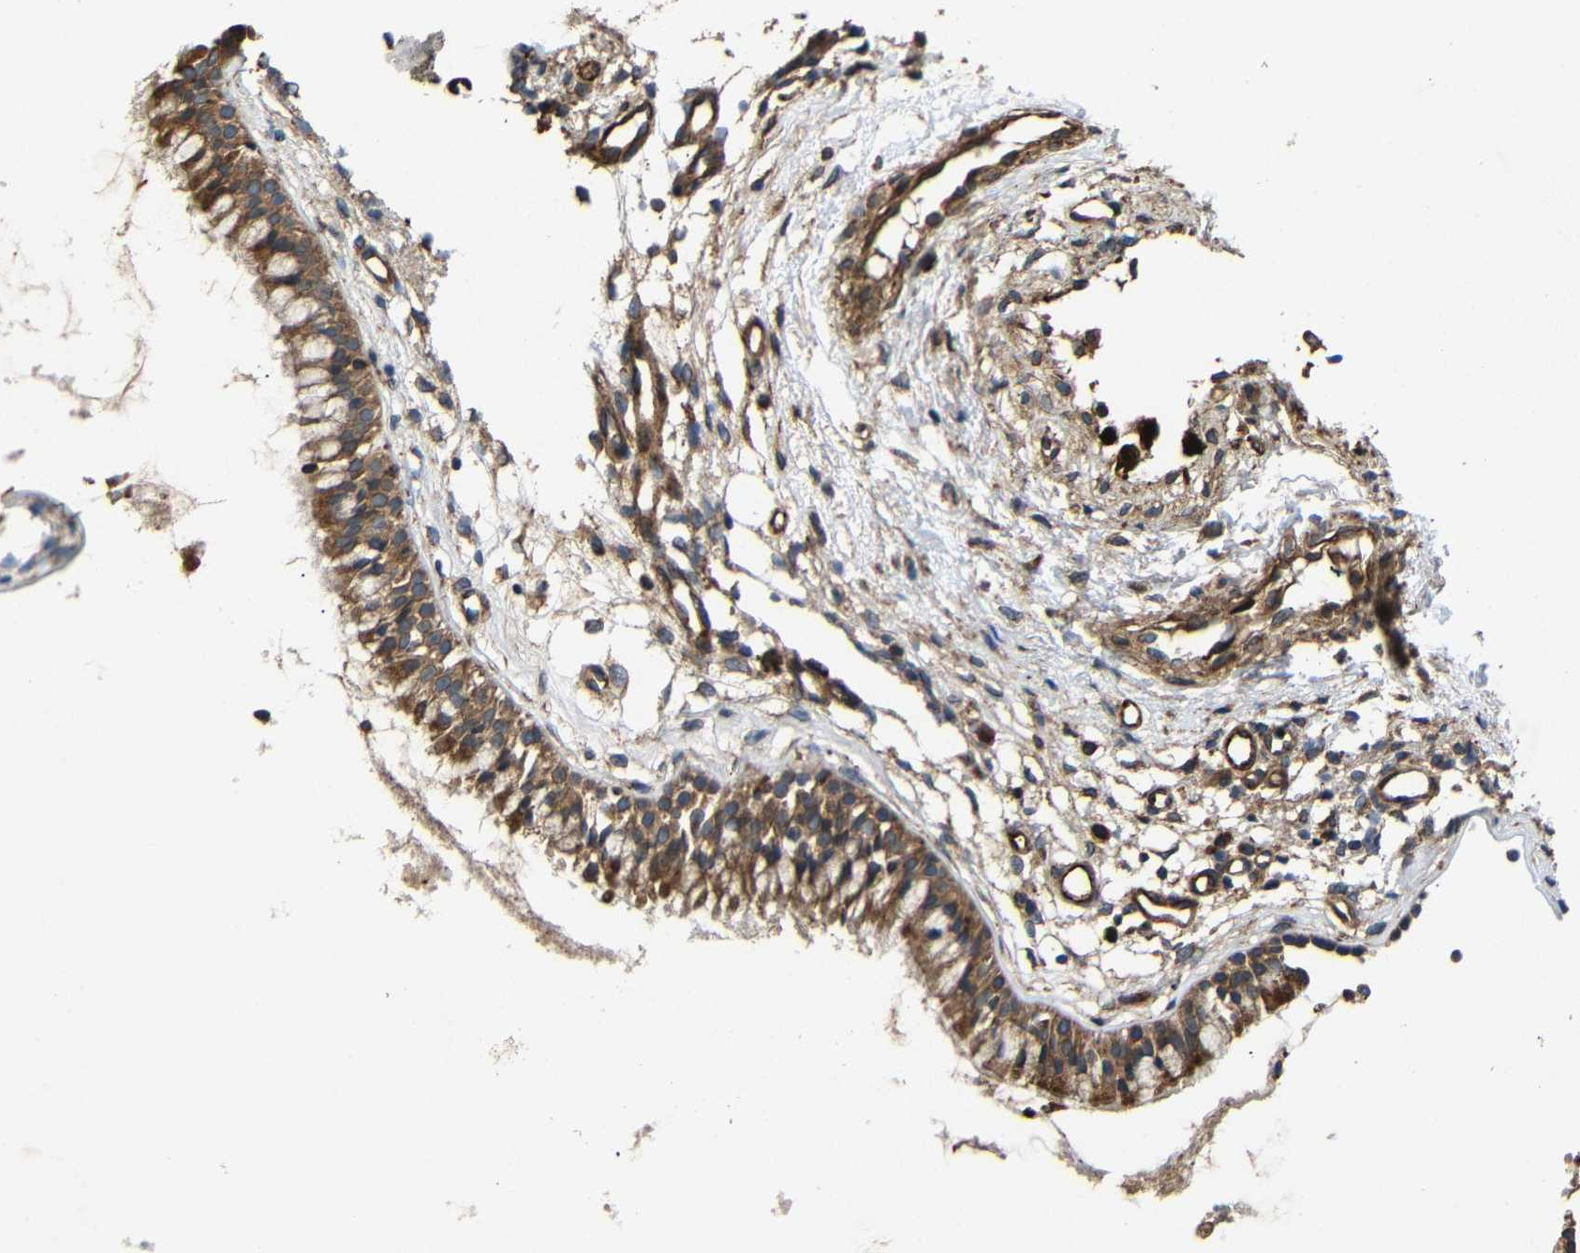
{"staining": {"intensity": "strong", "quantity": ">75%", "location": "cytoplasmic/membranous"}, "tissue": "nasopharynx", "cell_type": "Respiratory epithelial cells", "image_type": "normal", "snomed": [{"axis": "morphology", "description": "Normal tissue, NOS"}, {"axis": "topography", "description": "Nasopharynx"}], "caption": "This micrograph shows unremarkable nasopharynx stained with immunohistochemistry to label a protein in brown. The cytoplasmic/membranous of respiratory epithelial cells show strong positivity for the protein. Nuclei are counter-stained blue.", "gene": "EIF2S1", "patient": {"sex": "male", "age": 21}}